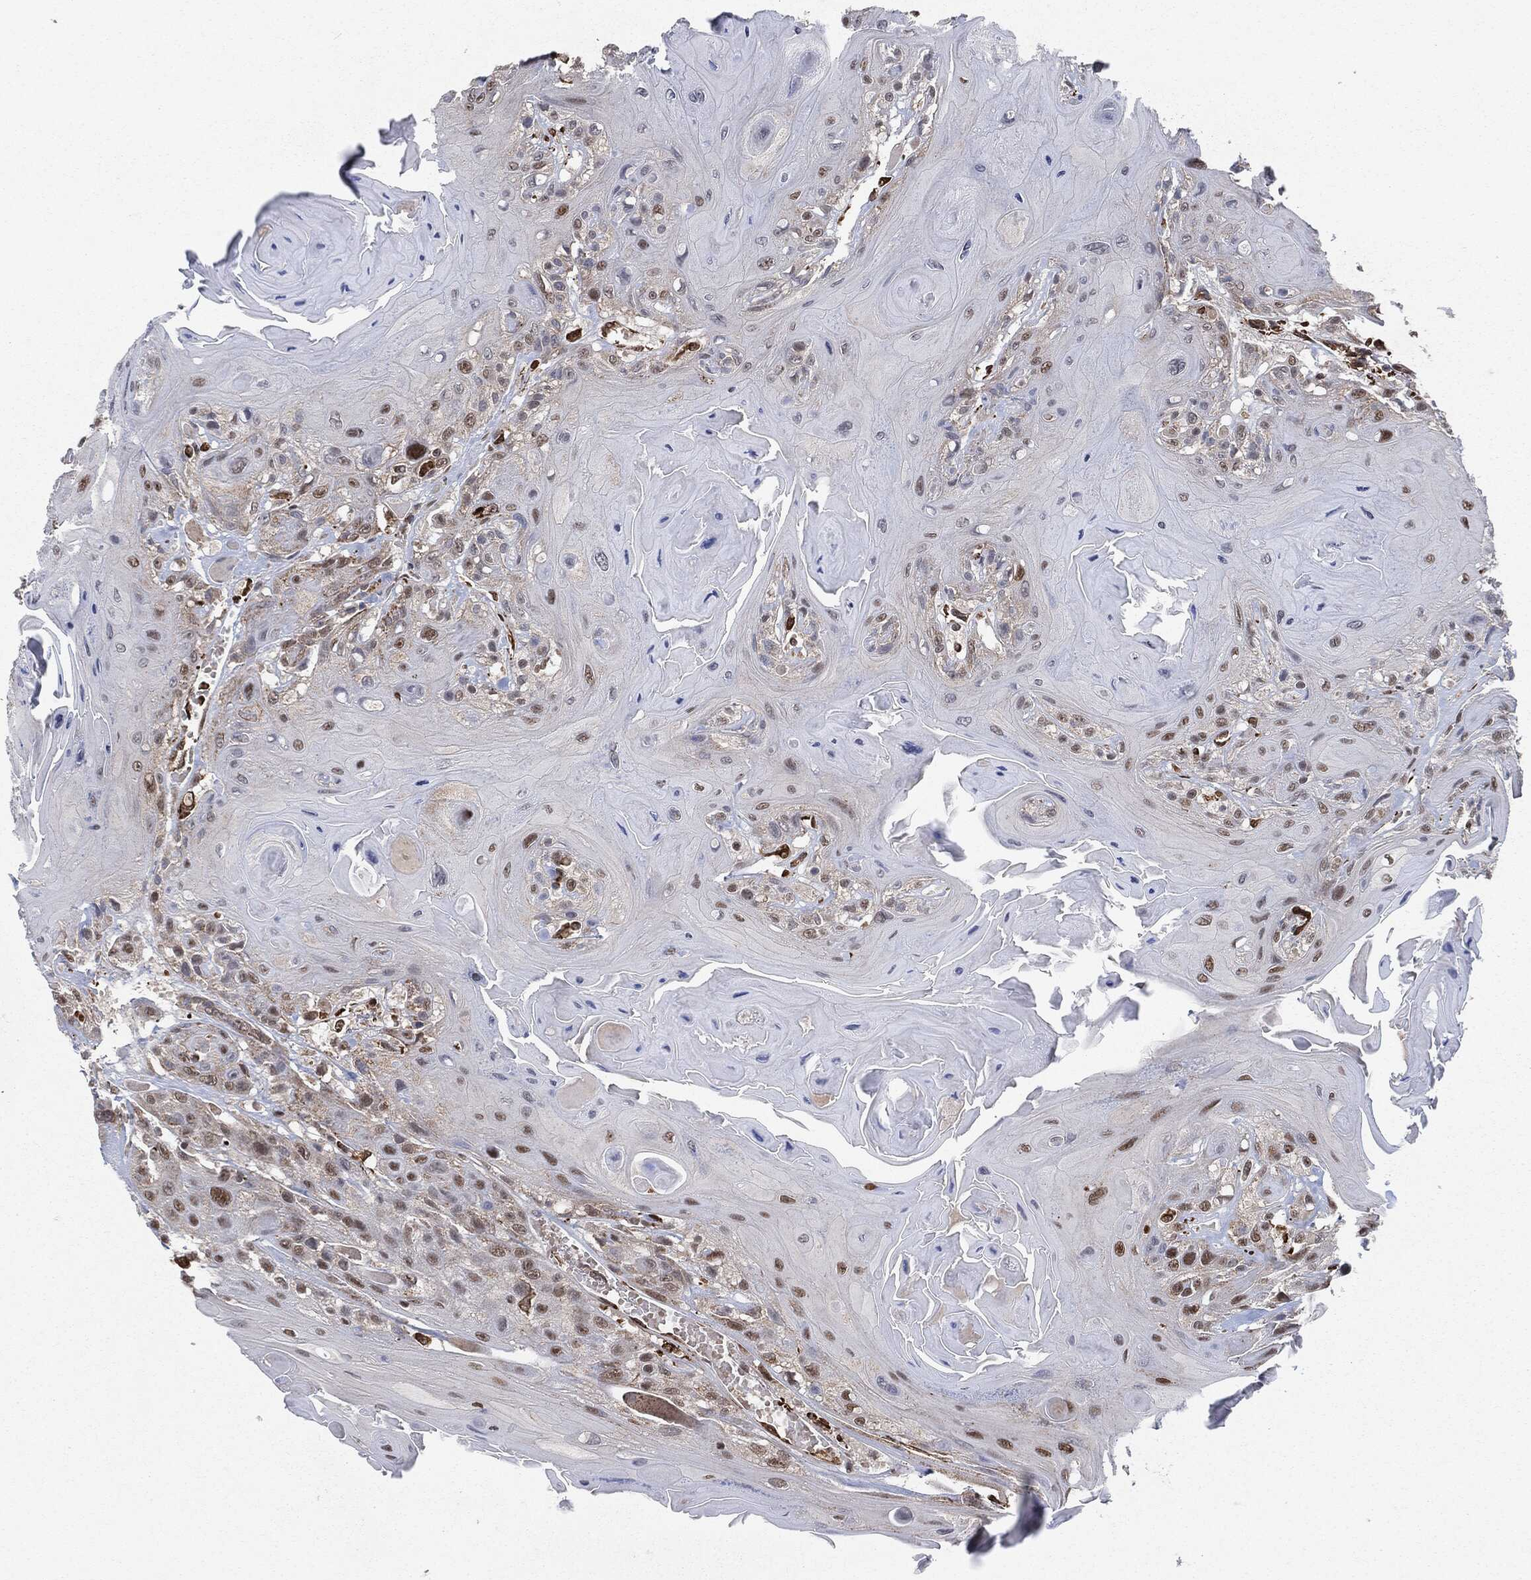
{"staining": {"intensity": "moderate", "quantity": "25%-75%", "location": "nuclear"}, "tissue": "head and neck cancer", "cell_type": "Tumor cells", "image_type": "cancer", "snomed": [{"axis": "morphology", "description": "Squamous cell carcinoma, NOS"}, {"axis": "topography", "description": "Head-Neck"}], "caption": "The photomicrograph shows a brown stain indicating the presence of a protein in the nuclear of tumor cells in head and neck cancer (squamous cell carcinoma).", "gene": "TP53RK", "patient": {"sex": "female", "age": 59}}